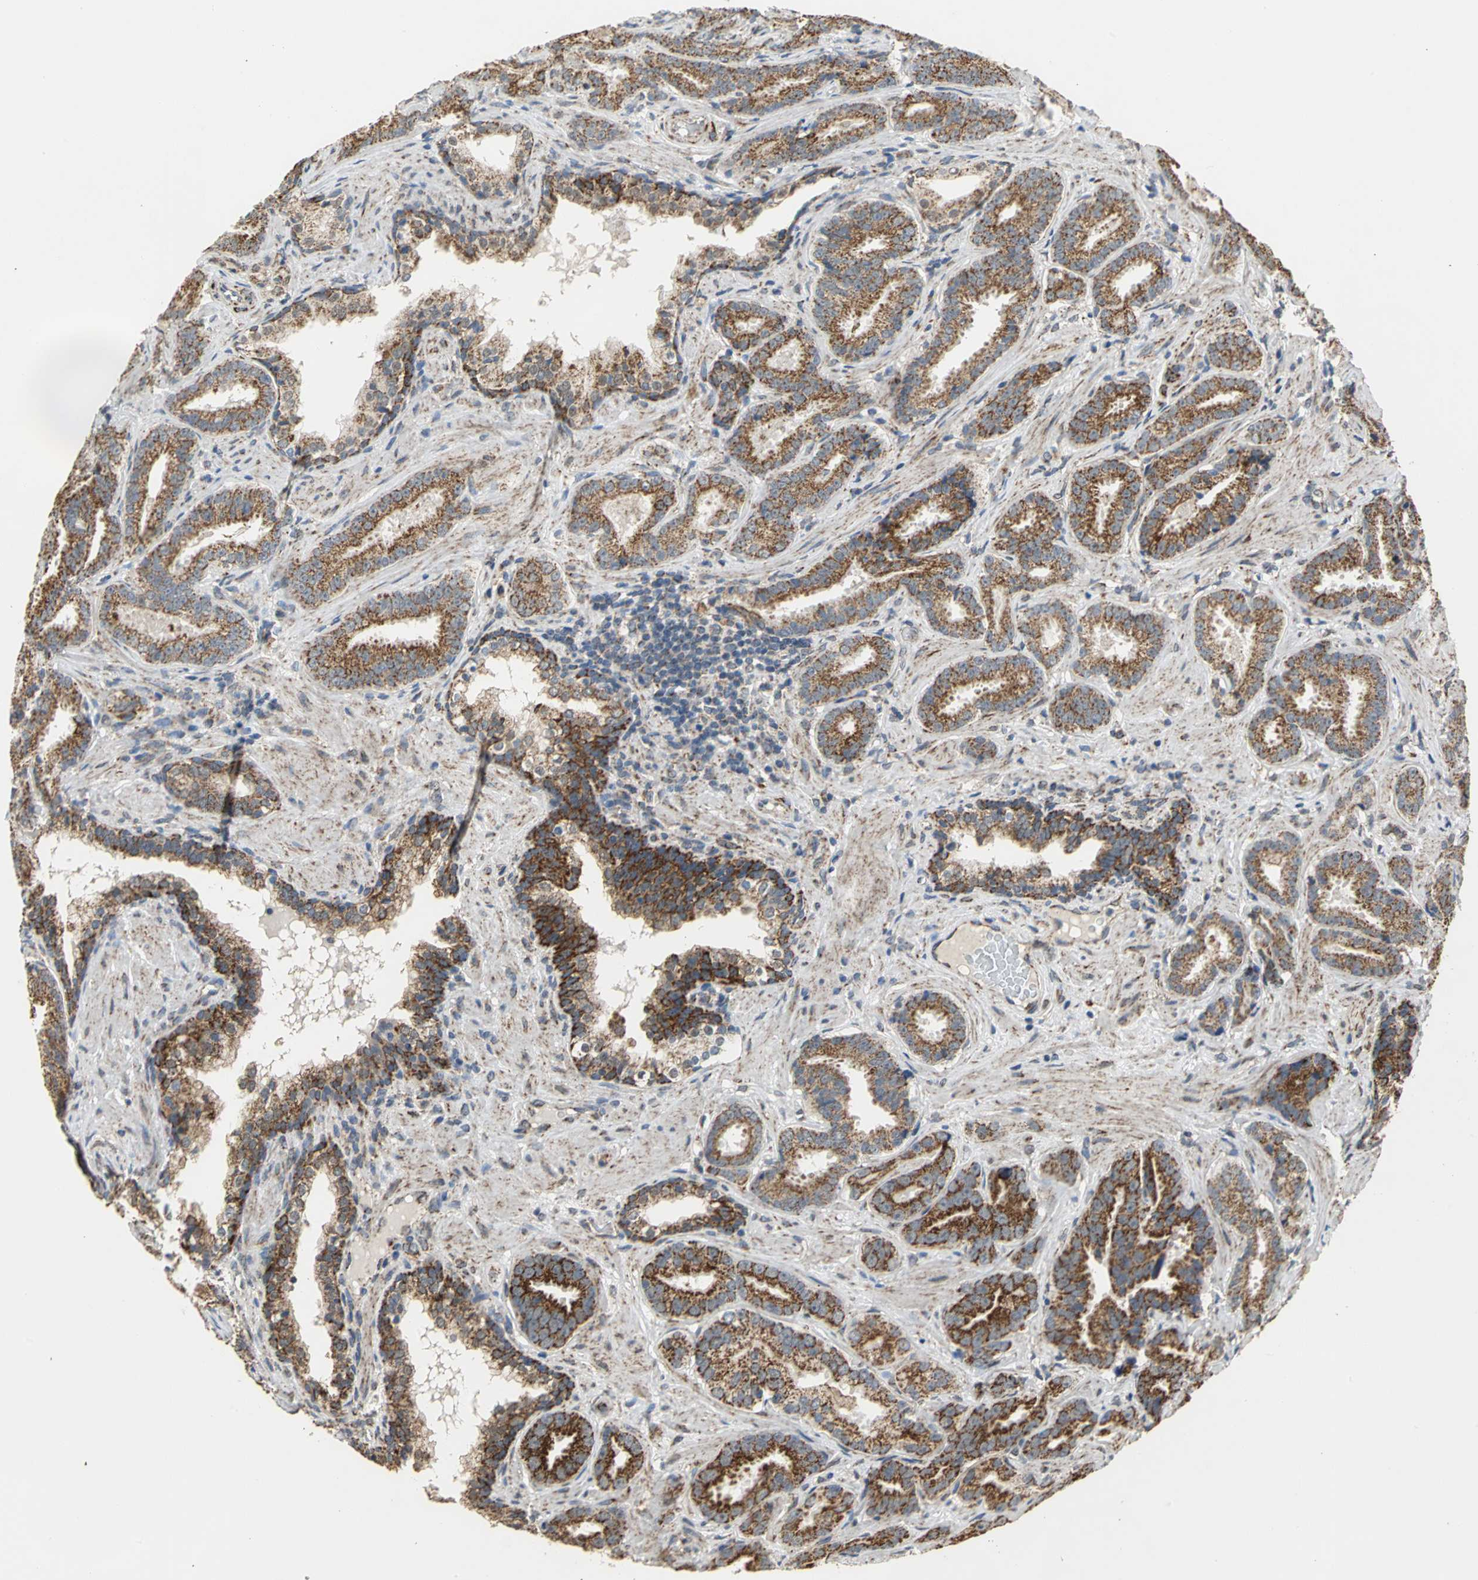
{"staining": {"intensity": "strong", "quantity": ">75%", "location": "cytoplasmic/membranous"}, "tissue": "prostate cancer", "cell_type": "Tumor cells", "image_type": "cancer", "snomed": [{"axis": "morphology", "description": "Adenocarcinoma, Low grade"}, {"axis": "topography", "description": "Prostate"}], "caption": "Protein staining of prostate cancer tissue displays strong cytoplasmic/membranous staining in about >75% of tumor cells.", "gene": "NDUFB5", "patient": {"sex": "male", "age": 59}}